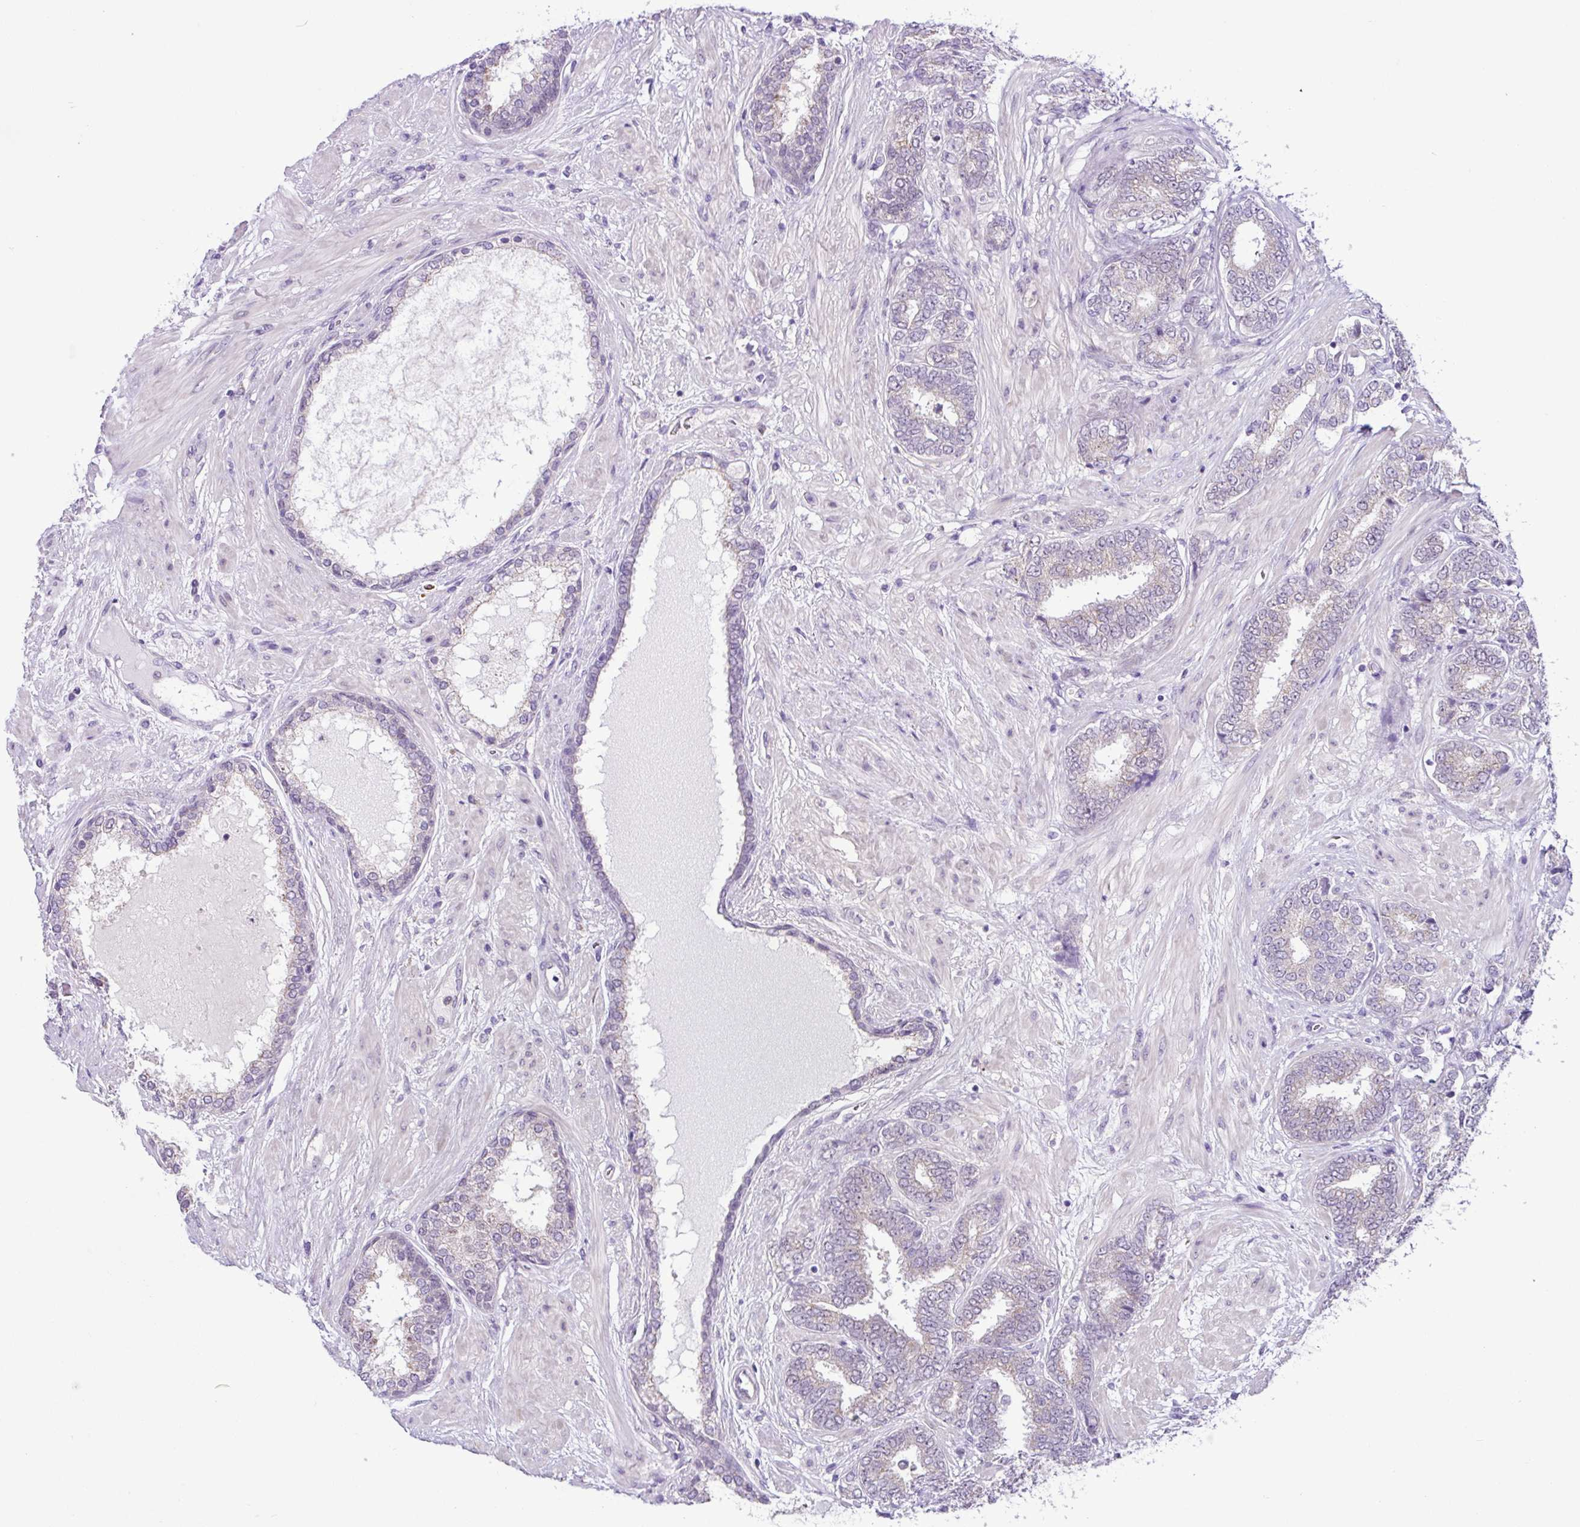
{"staining": {"intensity": "negative", "quantity": "none", "location": "none"}, "tissue": "prostate cancer", "cell_type": "Tumor cells", "image_type": "cancer", "snomed": [{"axis": "morphology", "description": "Adenocarcinoma, High grade"}, {"axis": "topography", "description": "Prostate"}], "caption": "Immunohistochemical staining of prostate cancer (adenocarcinoma (high-grade)) demonstrates no significant expression in tumor cells.", "gene": "TONSL", "patient": {"sex": "male", "age": 72}}